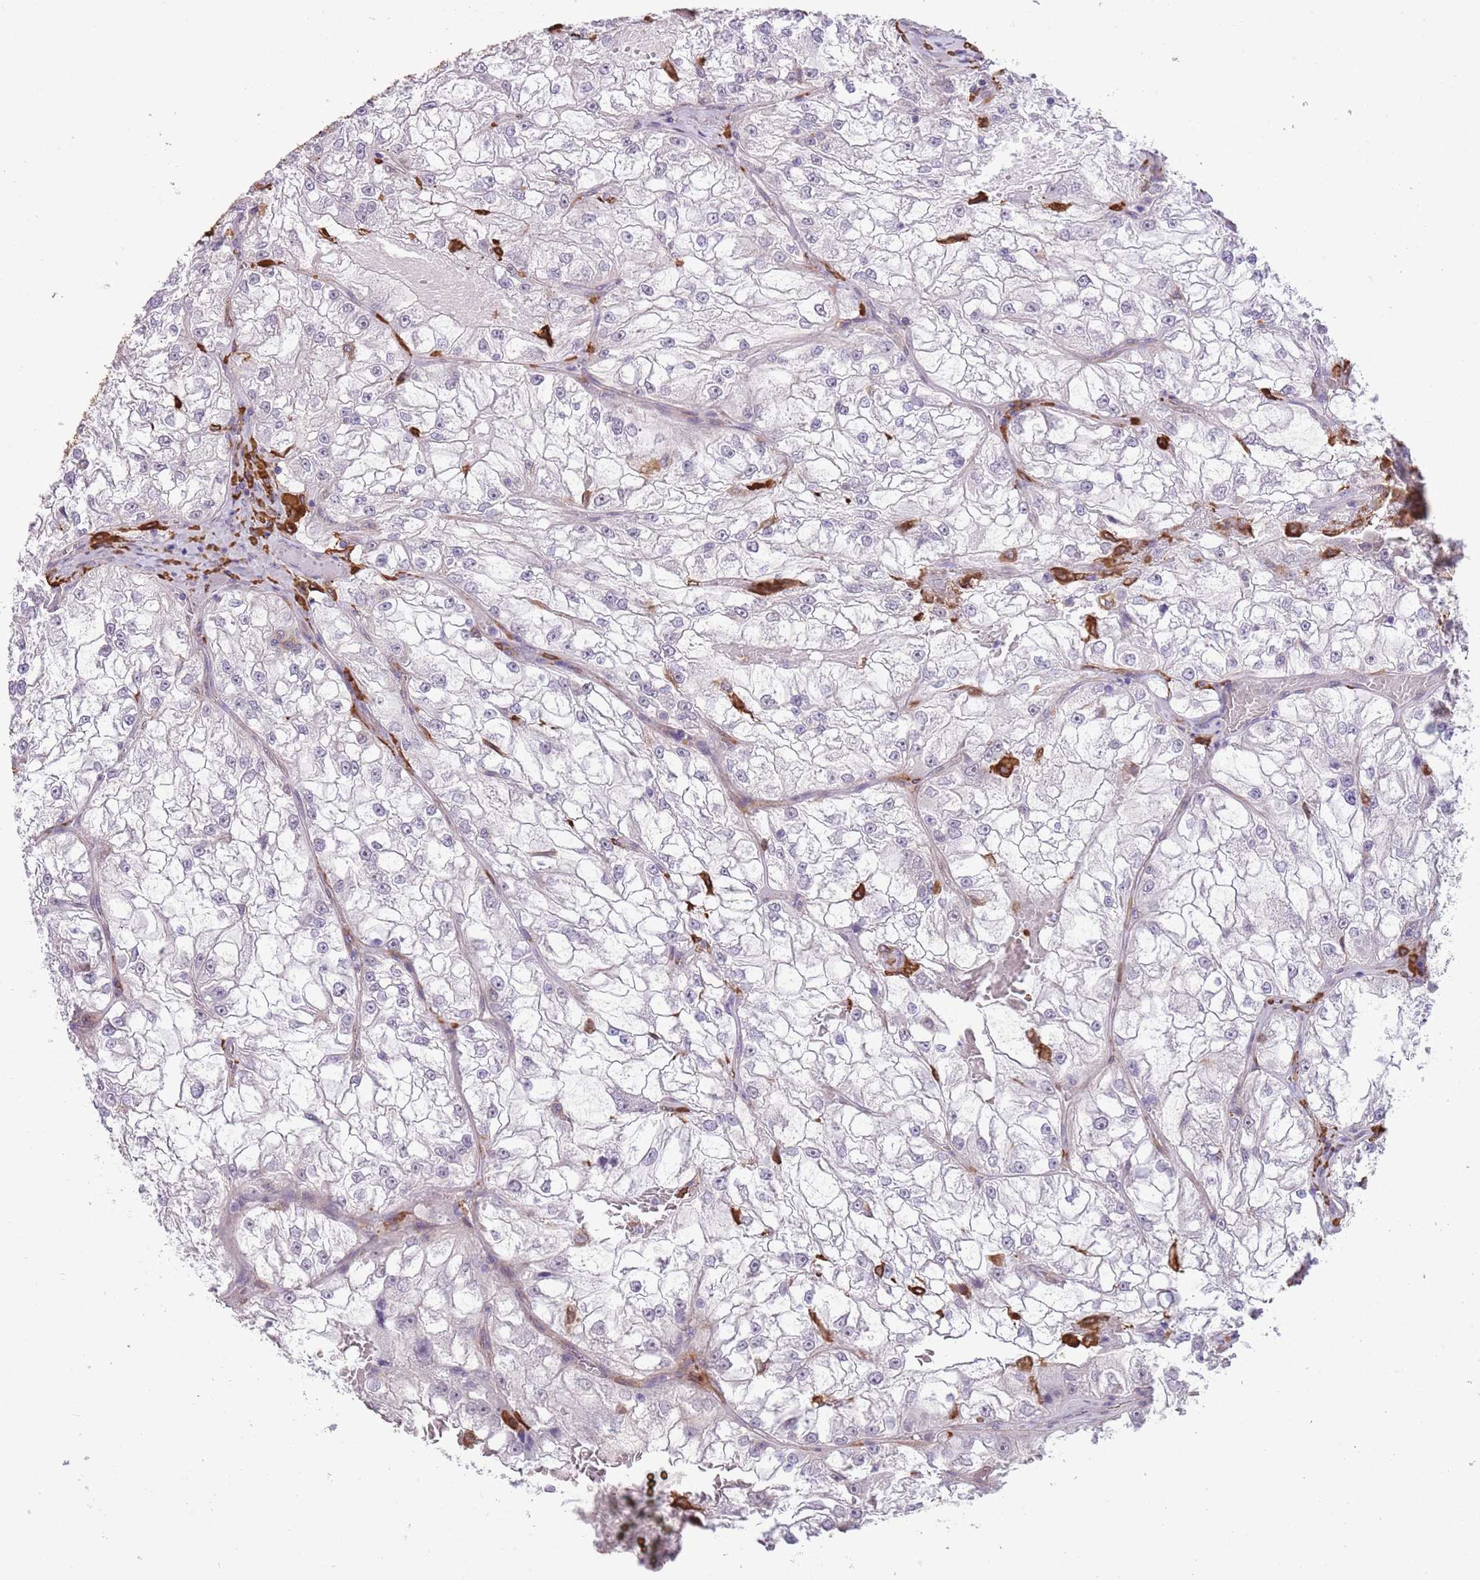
{"staining": {"intensity": "negative", "quantity": "none", "location": "none"}, "tissue": "renal cancer", "cell_type": "Tumor cells", "image_type": "cancer", "snomed": [{"axis": "morphology", "description": "Adenocarcinoma, NOS"}, {"axis": "topography", "description": "Kidney"}], "caption": "DAB (3,3'-diaminobenzidine) immunohistochemical staining of renal adenocarcinoma reveals no significant expression in tumor cells.", "gene": "CREBZF", "patient": {"sex": "female", "age": 72}}